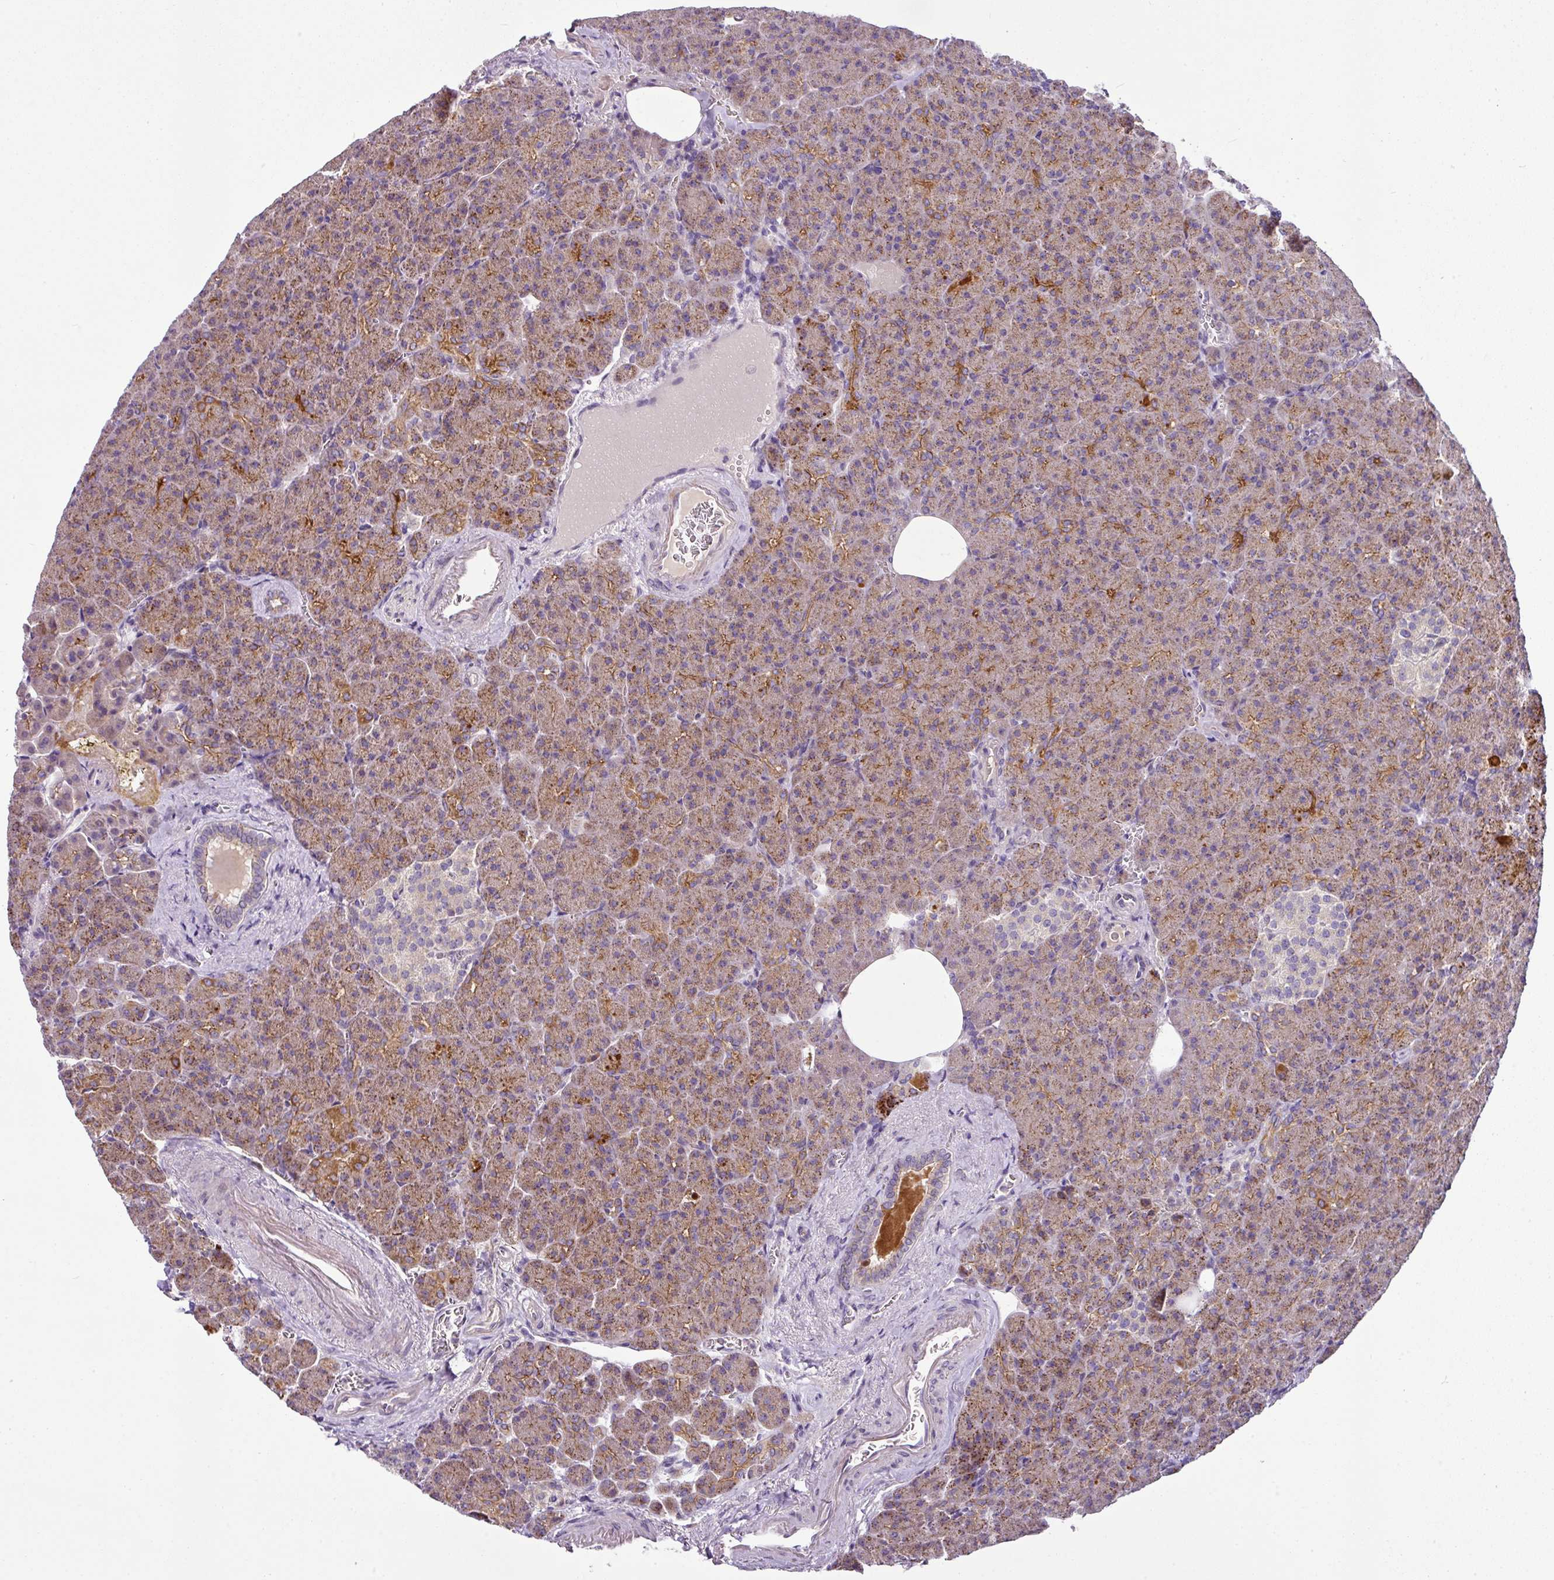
{"staining": {"intensity": "moderate", "quantity": ">75%", "location": "cytoplasmic/membranous"}, "tissue": "pancreas", "cell_type": "Exocrine glandular cells", "image_type": "normal", "snomed": [{"axis": "morphology", "description": "Normal tissue, NOS"}, {"axis": "topography", "description": "Pancreas"}], "caption": "A brown stain shows moderate cytoplasmic/membranous positivity of a protein in exocrine glandular cells of normal human pancreas.", "gene": "GAN", "patient": {"sex": "female", "age": 74}}